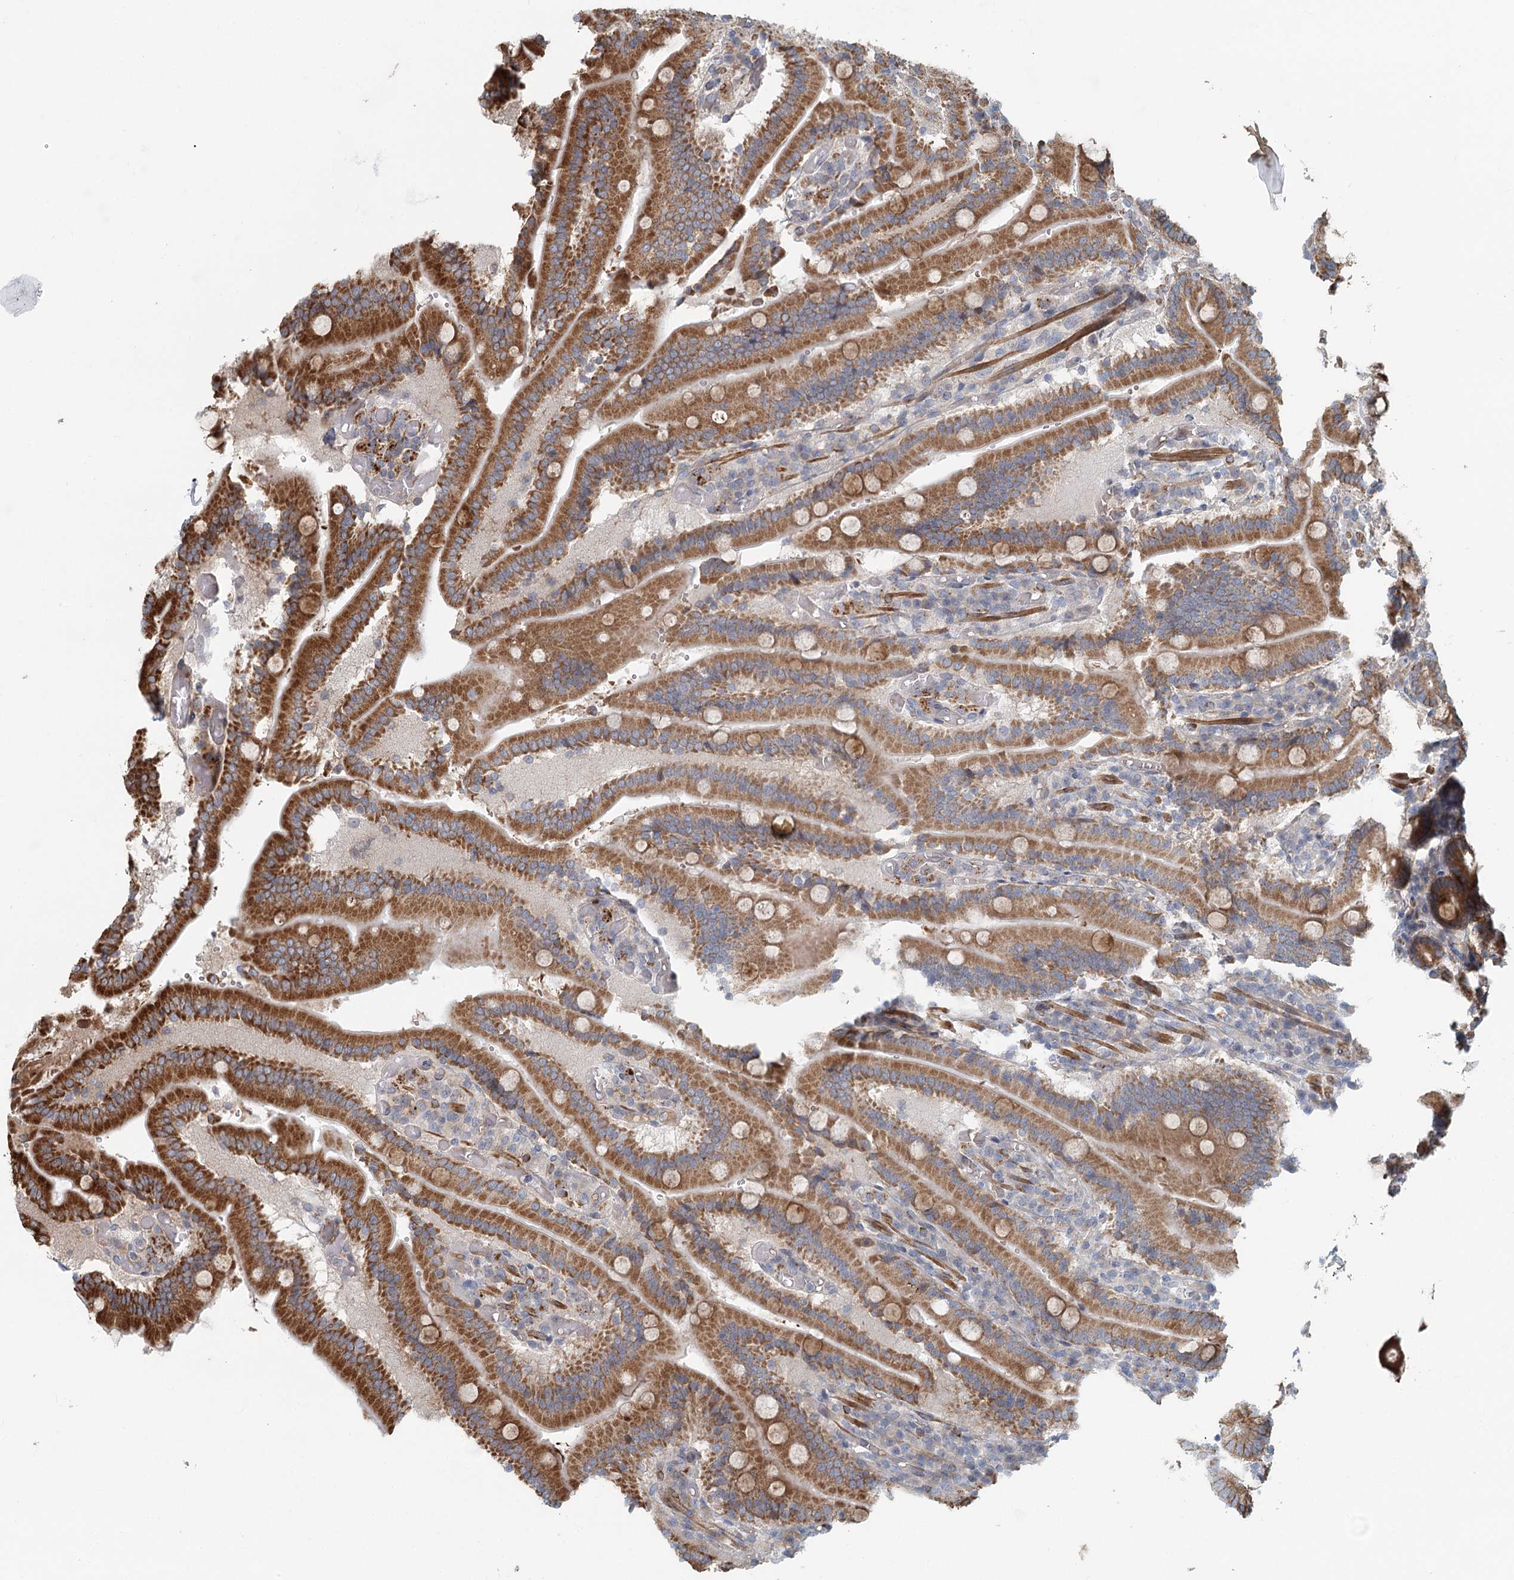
{"staining": {"intensity": "strong", "quantity": ">75%", "location": "cytoplasmic/membranous"}, "tissue": "duodenum", "cell_type": "Glandular cells", "image_type": "normal", "snomed": [{"axis": "morphology", "description": "Normal tissue, NOS"}, {"axis": "topography", "description": "Duodenum"}], "caption": "Immunohistochemistry (IHC) (DAB (3,3'-diaminobenzidine)) staining of normal duodenum shows strong cytoplasmic/membranous protein expression in approximately >75% of glandular cells.", "gene": "RNF111", "patient": {"sex": "female", "age": 62}}